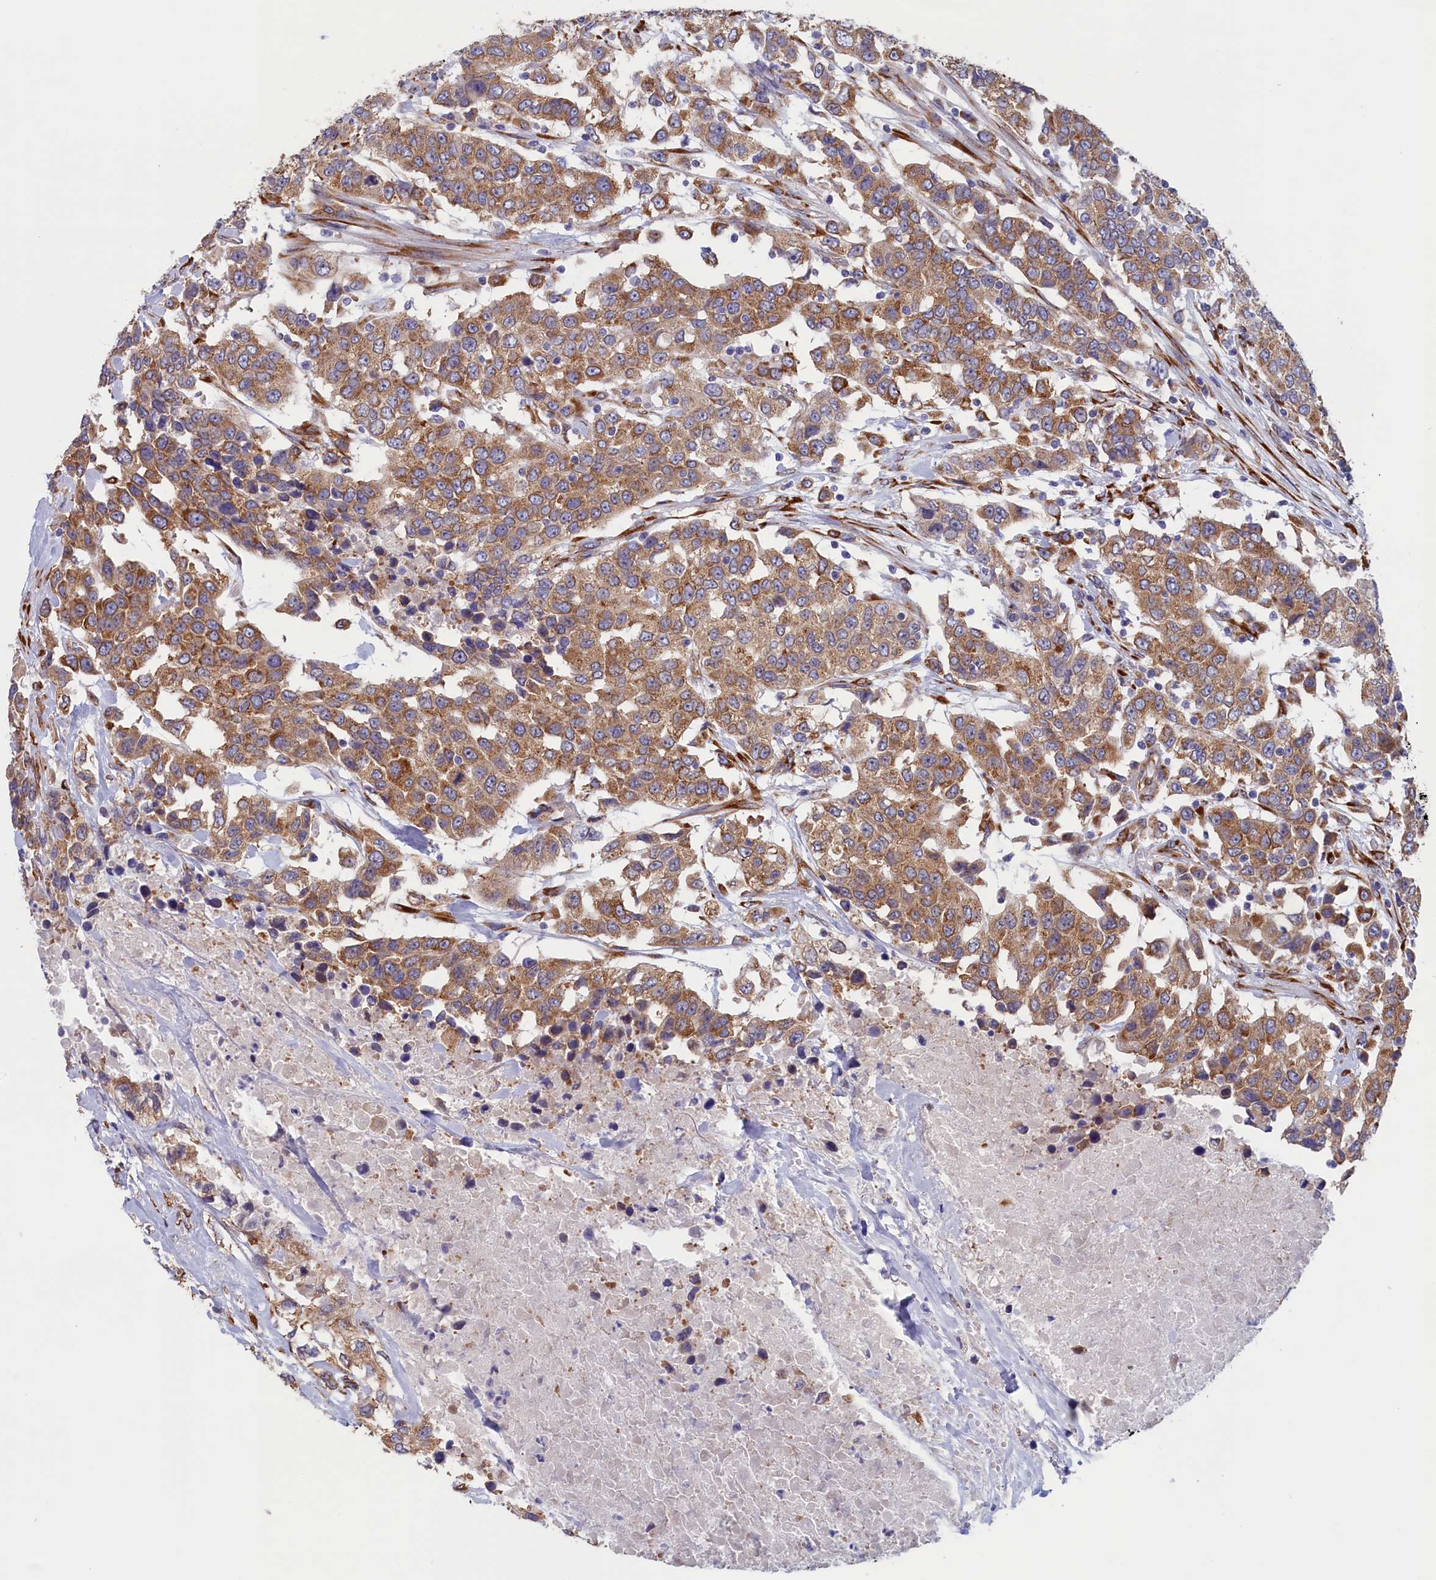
{"staining": {"intensity": "moderate", "quantity": ">75%", "location": "cytoplasmic/membranous"}, "tissue": "urothelial cancer", "cell_type": "Tumor cells", "image_type": "cancer", "snomed": [{"axis": "morphology", "description": "Urothelial carcinoma, High grade"}, {"axis": "topography", "description": "Urinary bladder"}], "caption": "Human urothelial cancer stained with a protein marker shows moderate staining in tumor cells.", "gene": "CCDC68", "patient": {"sex": "female", "age": 80}}